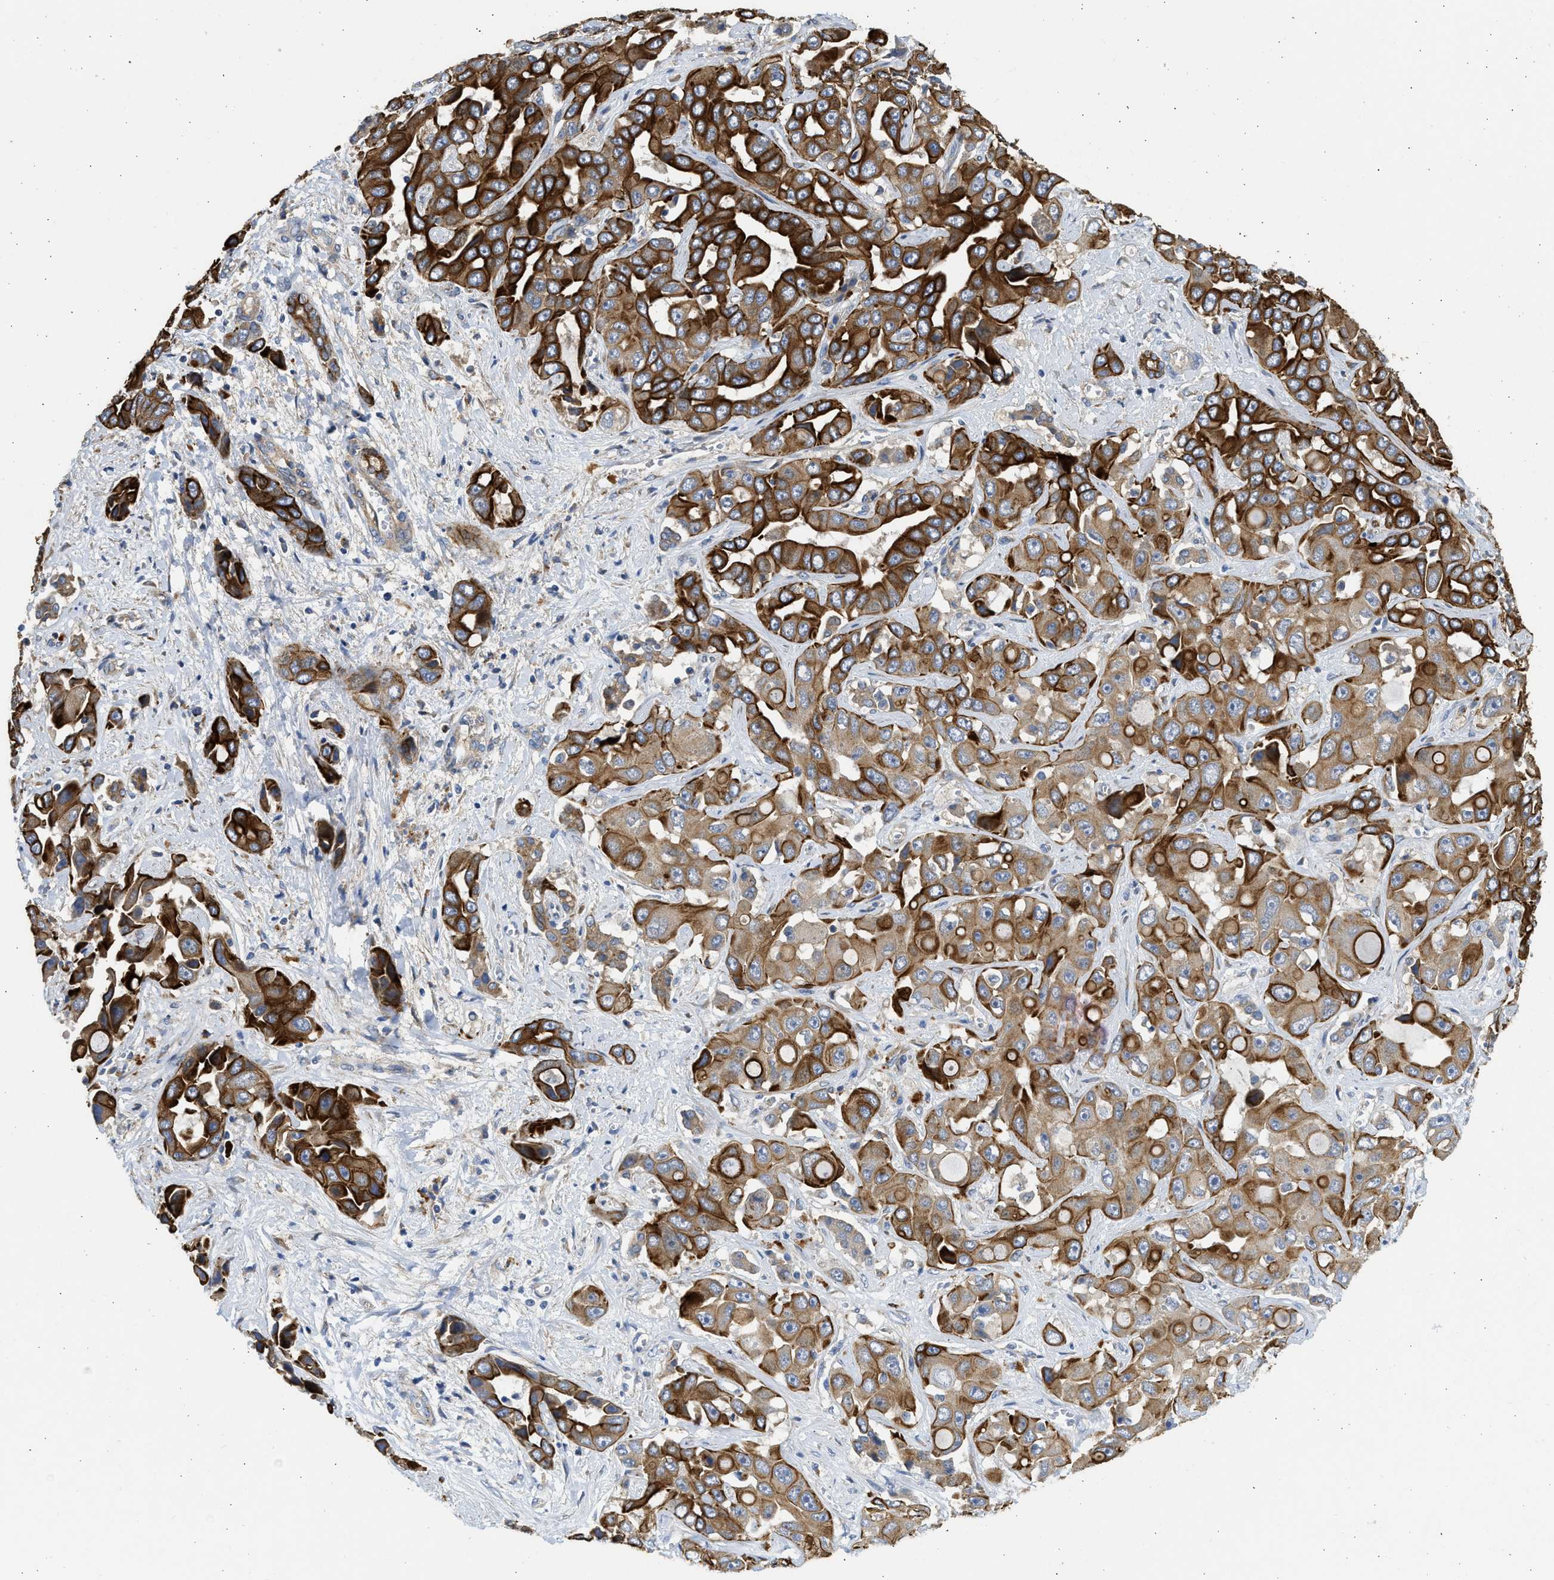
{"staining": {"intensity": "strong", "quantity": ">75%", "location": "cytoplasmic/membranous"}, "tissue": "liver cancer", "cell_type": "Tumor cells", "image_type": "cancer", "snomed": [{"axis": "morphology", "description": "Cholangiocarcinoma"}, {"axis": "topography", "description": "Liver"}], "caption": "This is a micrograph of IHC staining of liver cancer, which shows strong expression in the cytoplasmic/membranous of tumor cells.", "gene": "CSRNP2", "patient": {"sex": "female", "age": 52}}